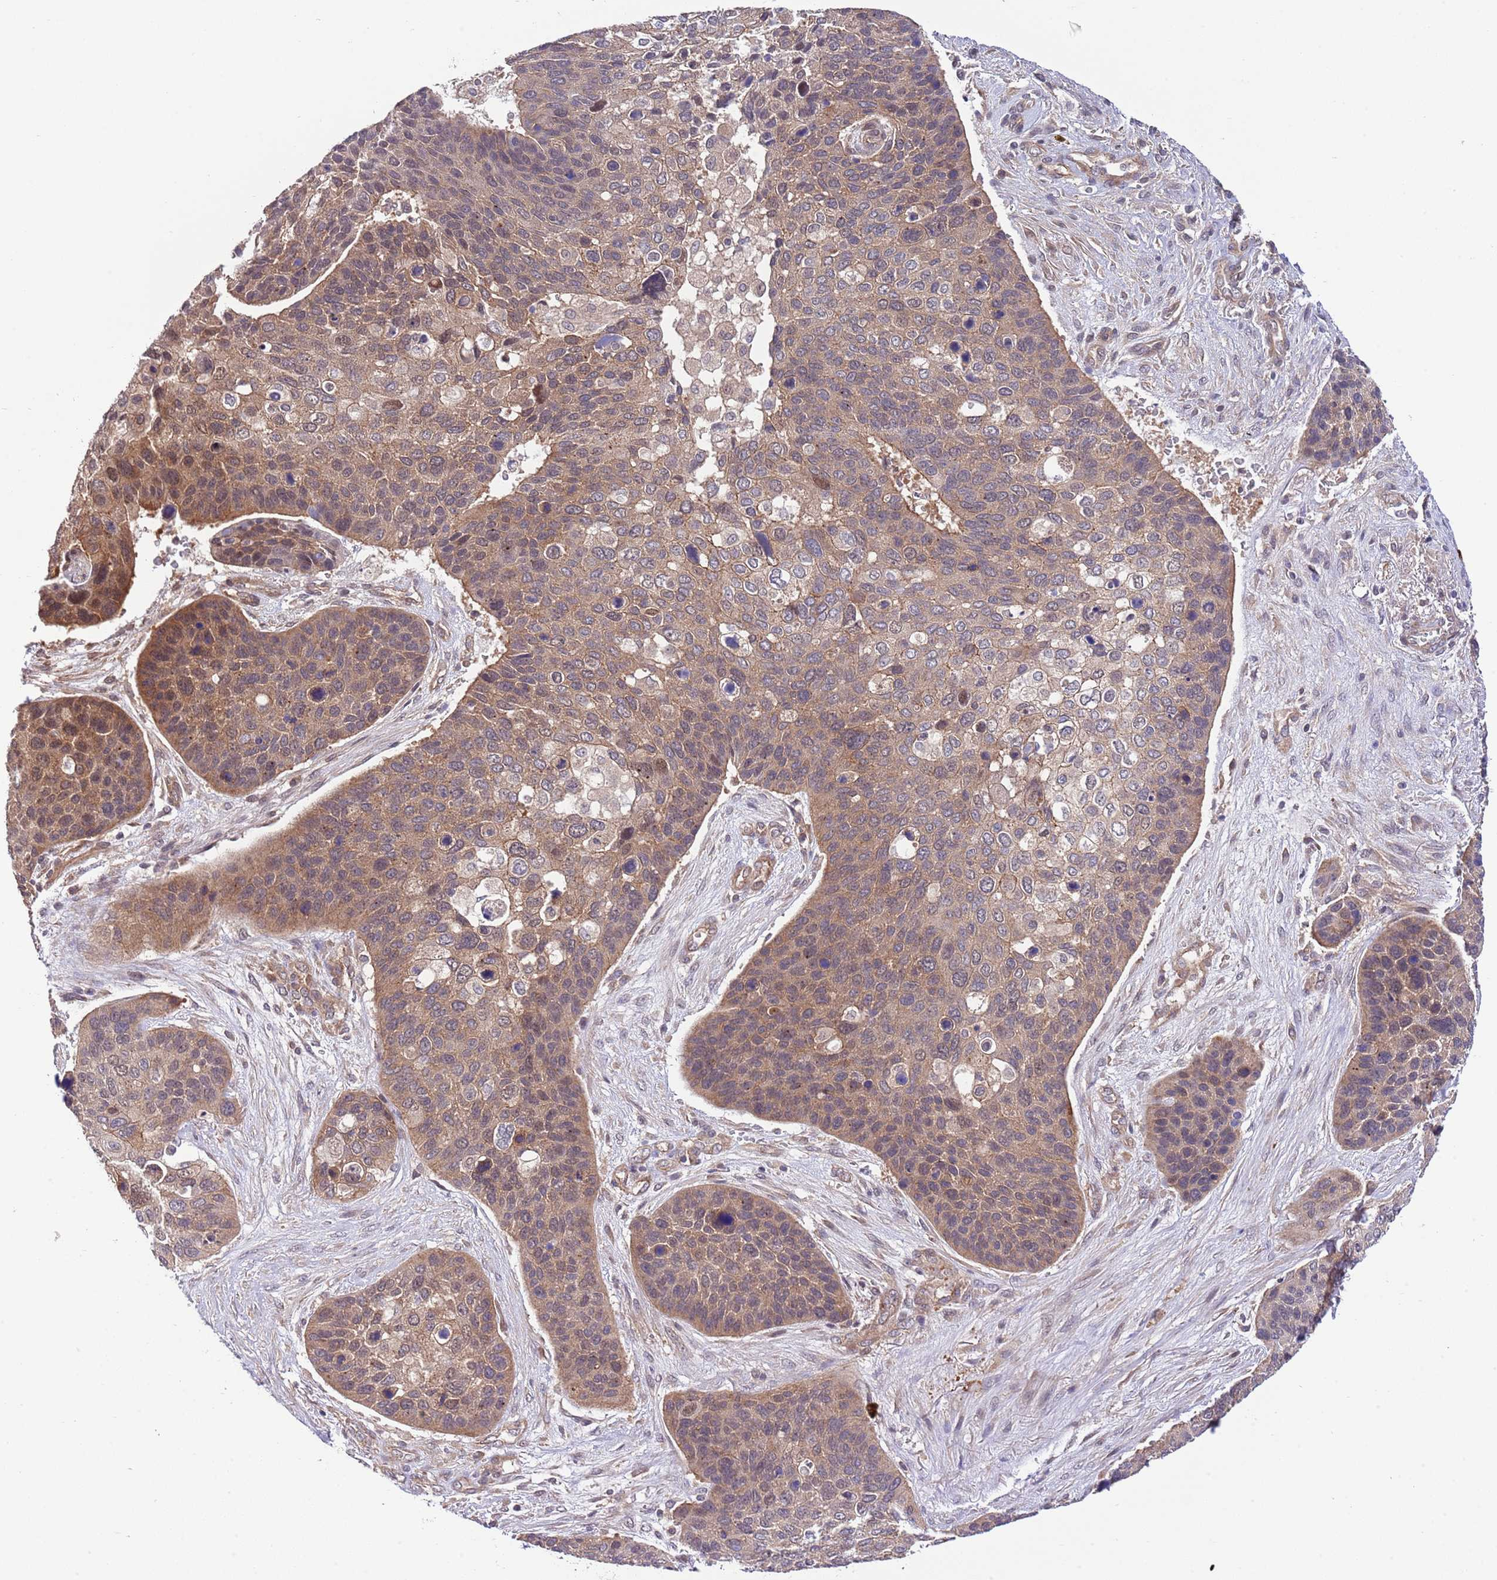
{"staining": {"intensity": "moderate", "quantity": ">75%", "location": "cytoplasmic/membranous"}, "tissue": "skin cancer", "cell_type": "Tumor cells", "image_type": "cancer", "snomed": [{"axis": "morphology", "description": "Basal cell carcinoma"}, {"axis": "topography", "description": "Skin"}], "caption": "Protein staining of skin cancer (basal cell carcinoma) tissue shows moderate cytoplasmic/membranous positivity in about >75% of tumor cells. (DAB (3,3'-diaminobenzidine) = brown stain, brightfield microscopy at high magnification).", "gene": "DONSON", "patient": {"sex": "female", "age": 74}}